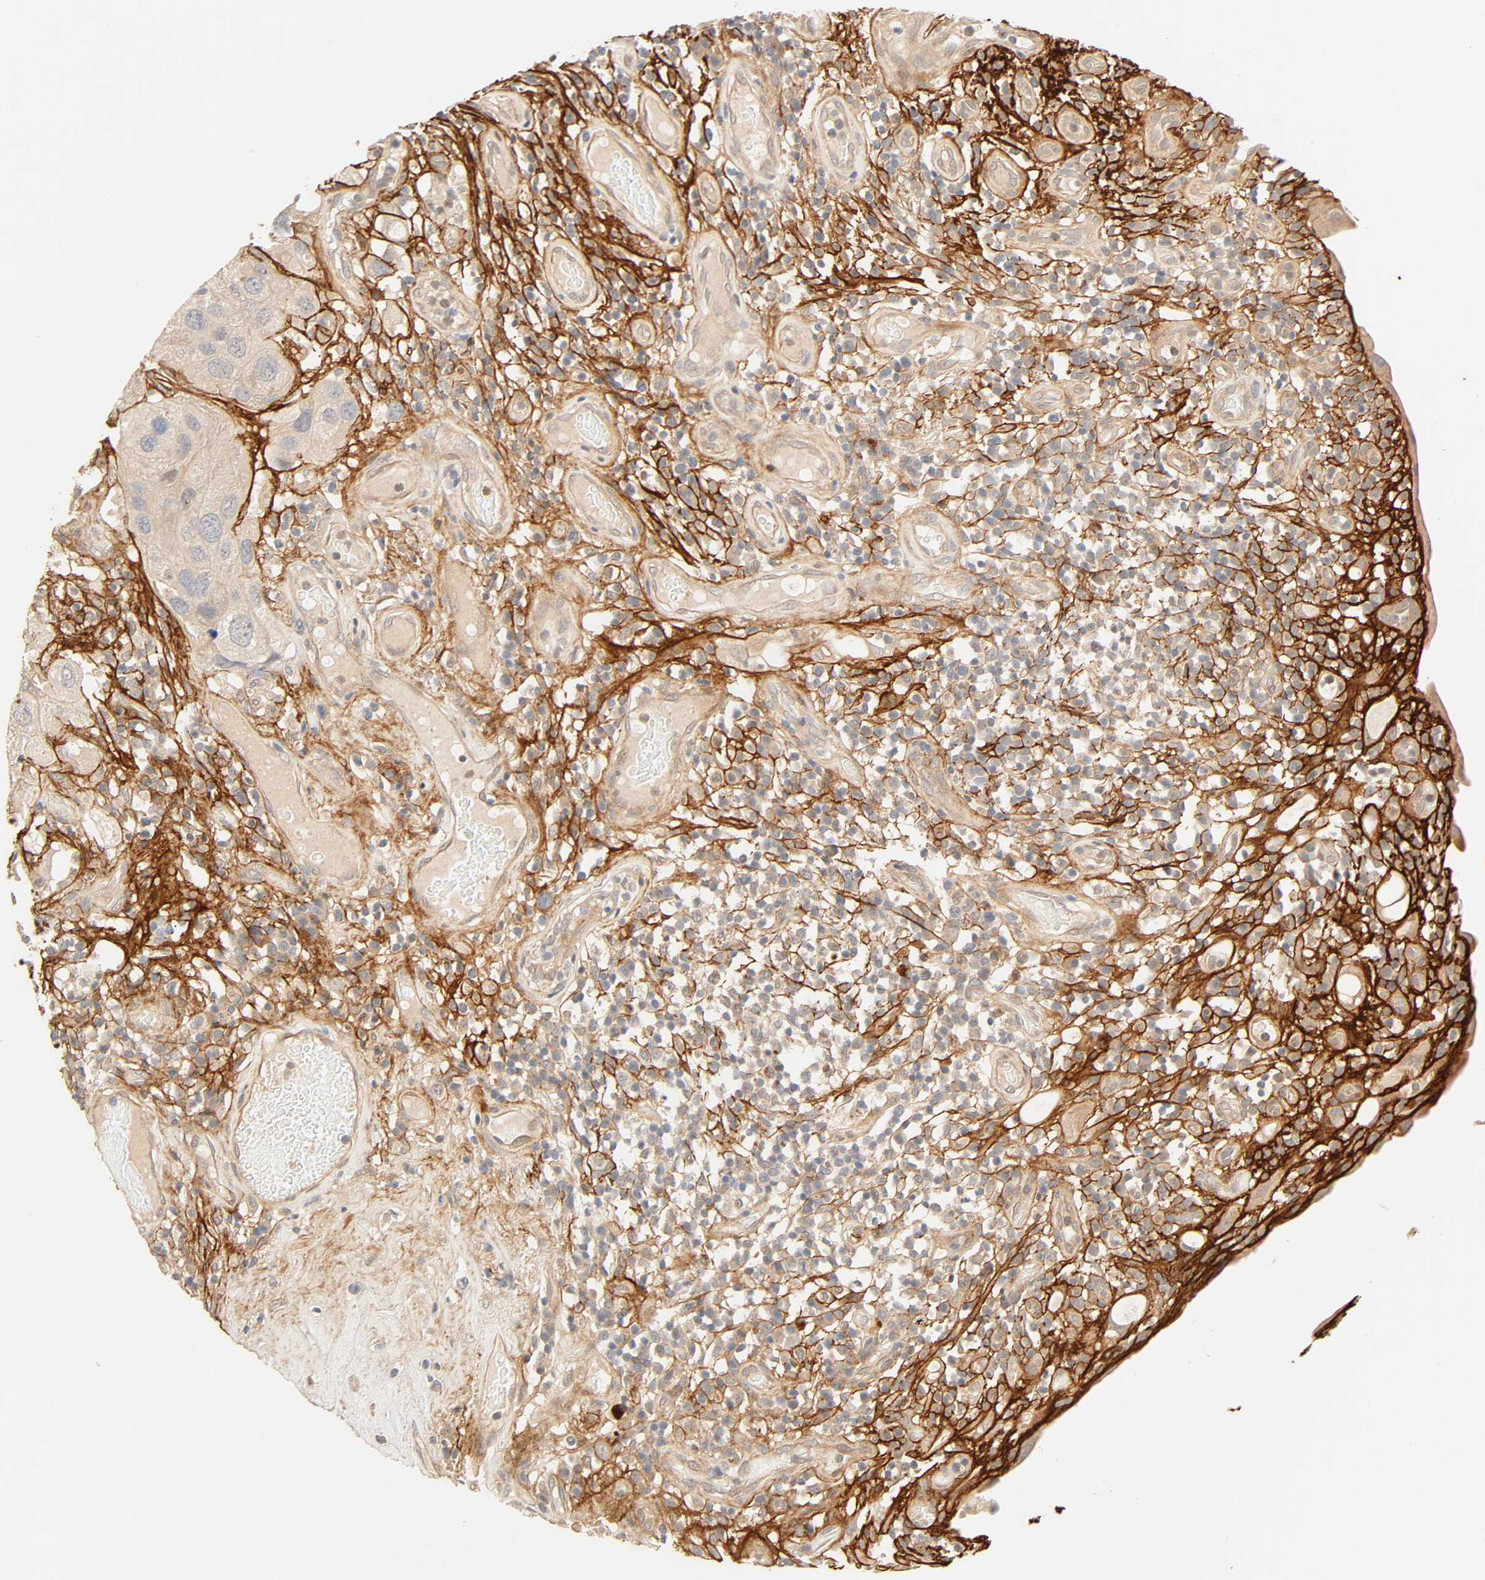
{"staining": {"intensity": "weak", "quantity": "25%-75%", "location": "cytoplasmic/membranous"}, "tissue": "urothelial cancer", "cell_type": "Tumor cells", "image_type": "cancer", "snomed": [{"axis": "morphology", "description": "Urothelial carcinoma, High grade"}, {"axis": "topography", "description": "Urinary bladder"}], "caption": "A high-resolution histopathology image shows IHC staining of high-grade urothelial carcinoma, which shows weak cytoplasmic/membranous expression in about 25%-75% of tumor cells.", "gene": "CACNA1G", "patient": {"sex": "female", "age": 64}}